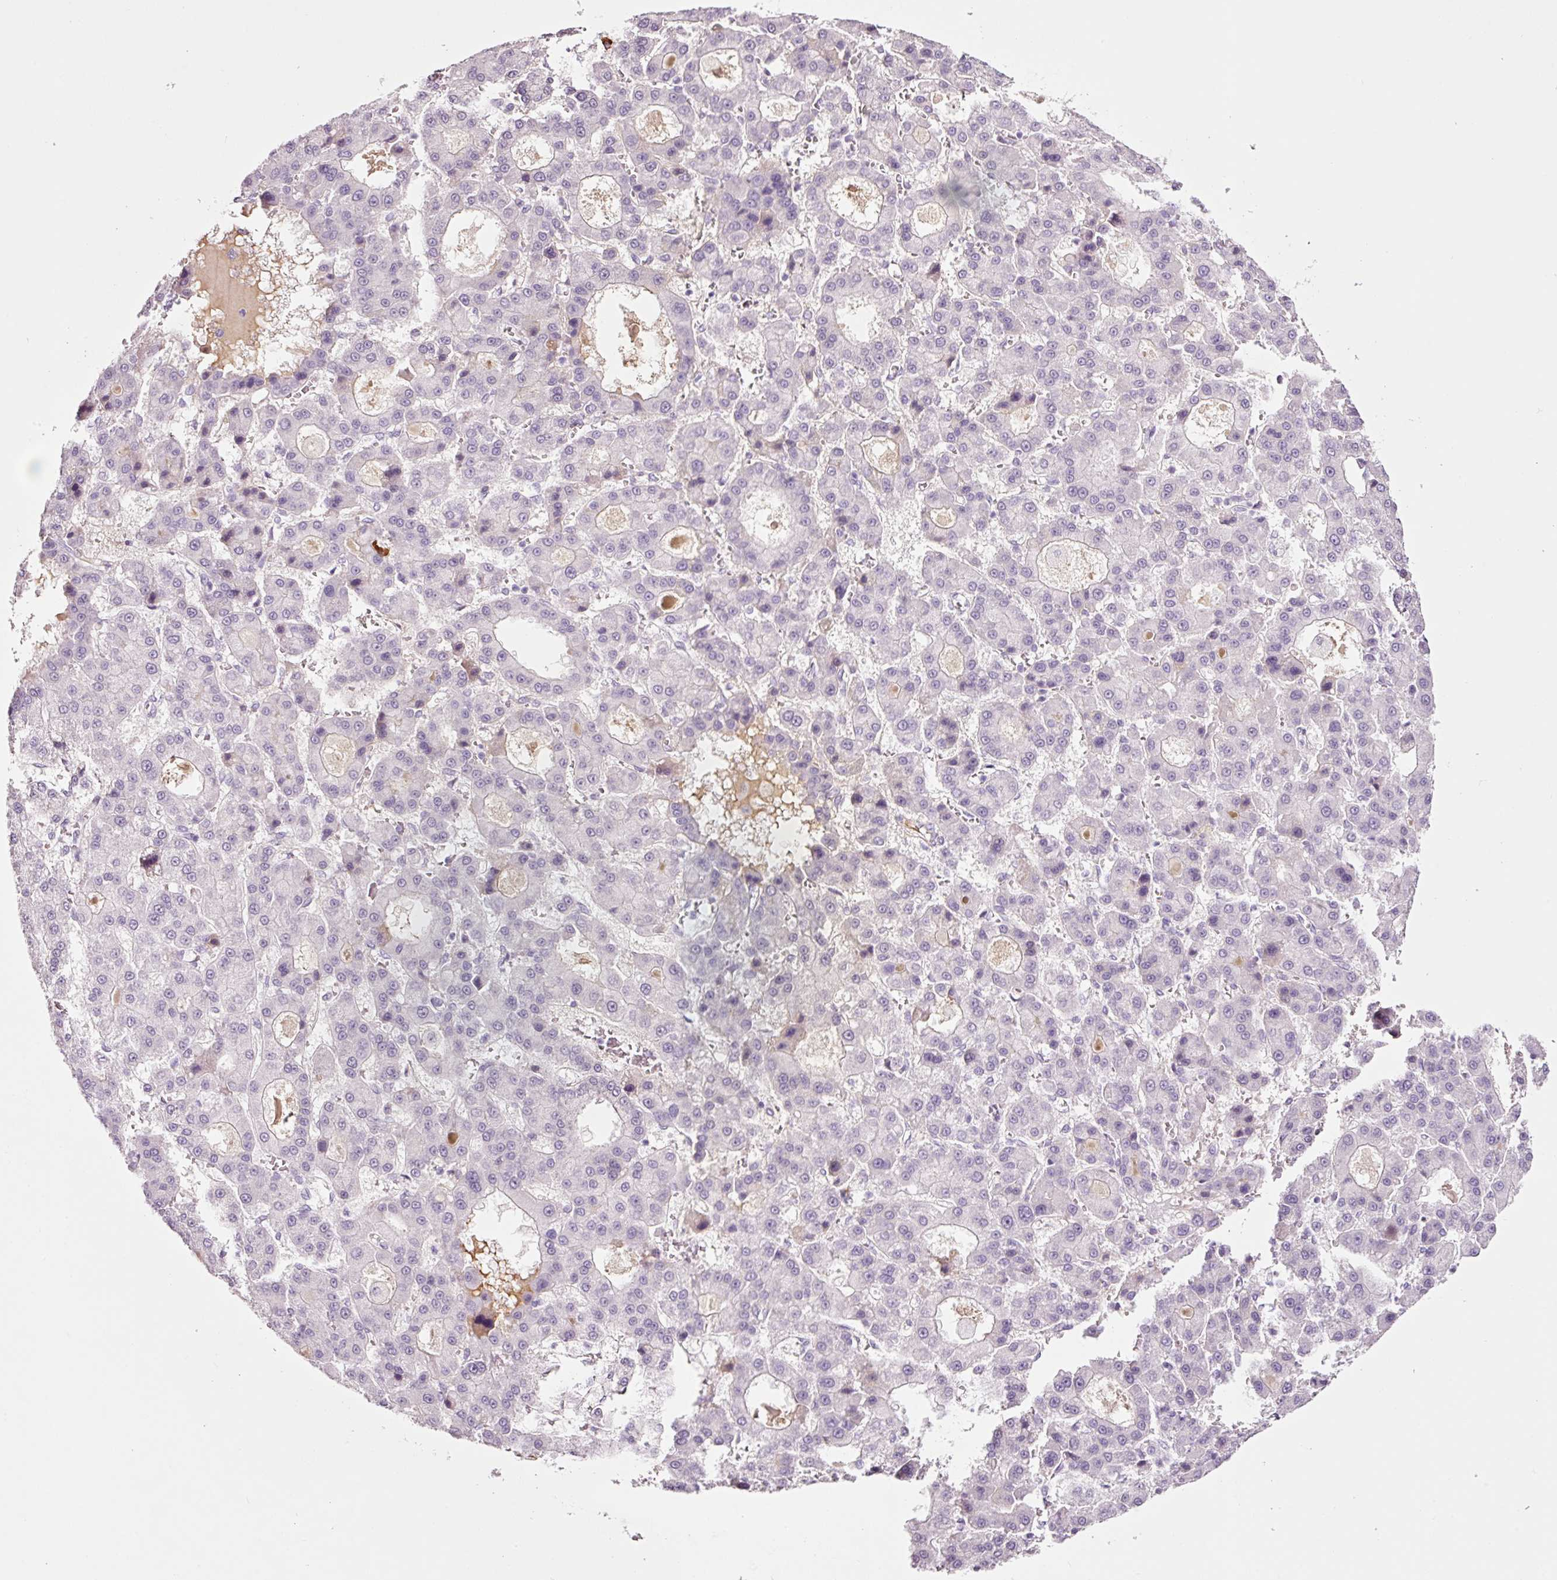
{"staining": {"intensity": "negative", "quantity": "none", "location": "none"}, "tissue": "liver cancer", "cell_type": "Tumor cells", "image_type": "cancer", "snomed": [{"axis": "morphology", "description": "Carcinoma, Hepatocellular, NOS"}, {"axis": "topography", "description": "Liver"}], "caption": "Tumor cells show no significant protein staining in hepatocellular carcinoma (liver).", "gene": "KLF1", "patient": {"sex": "male", "age": 70}}